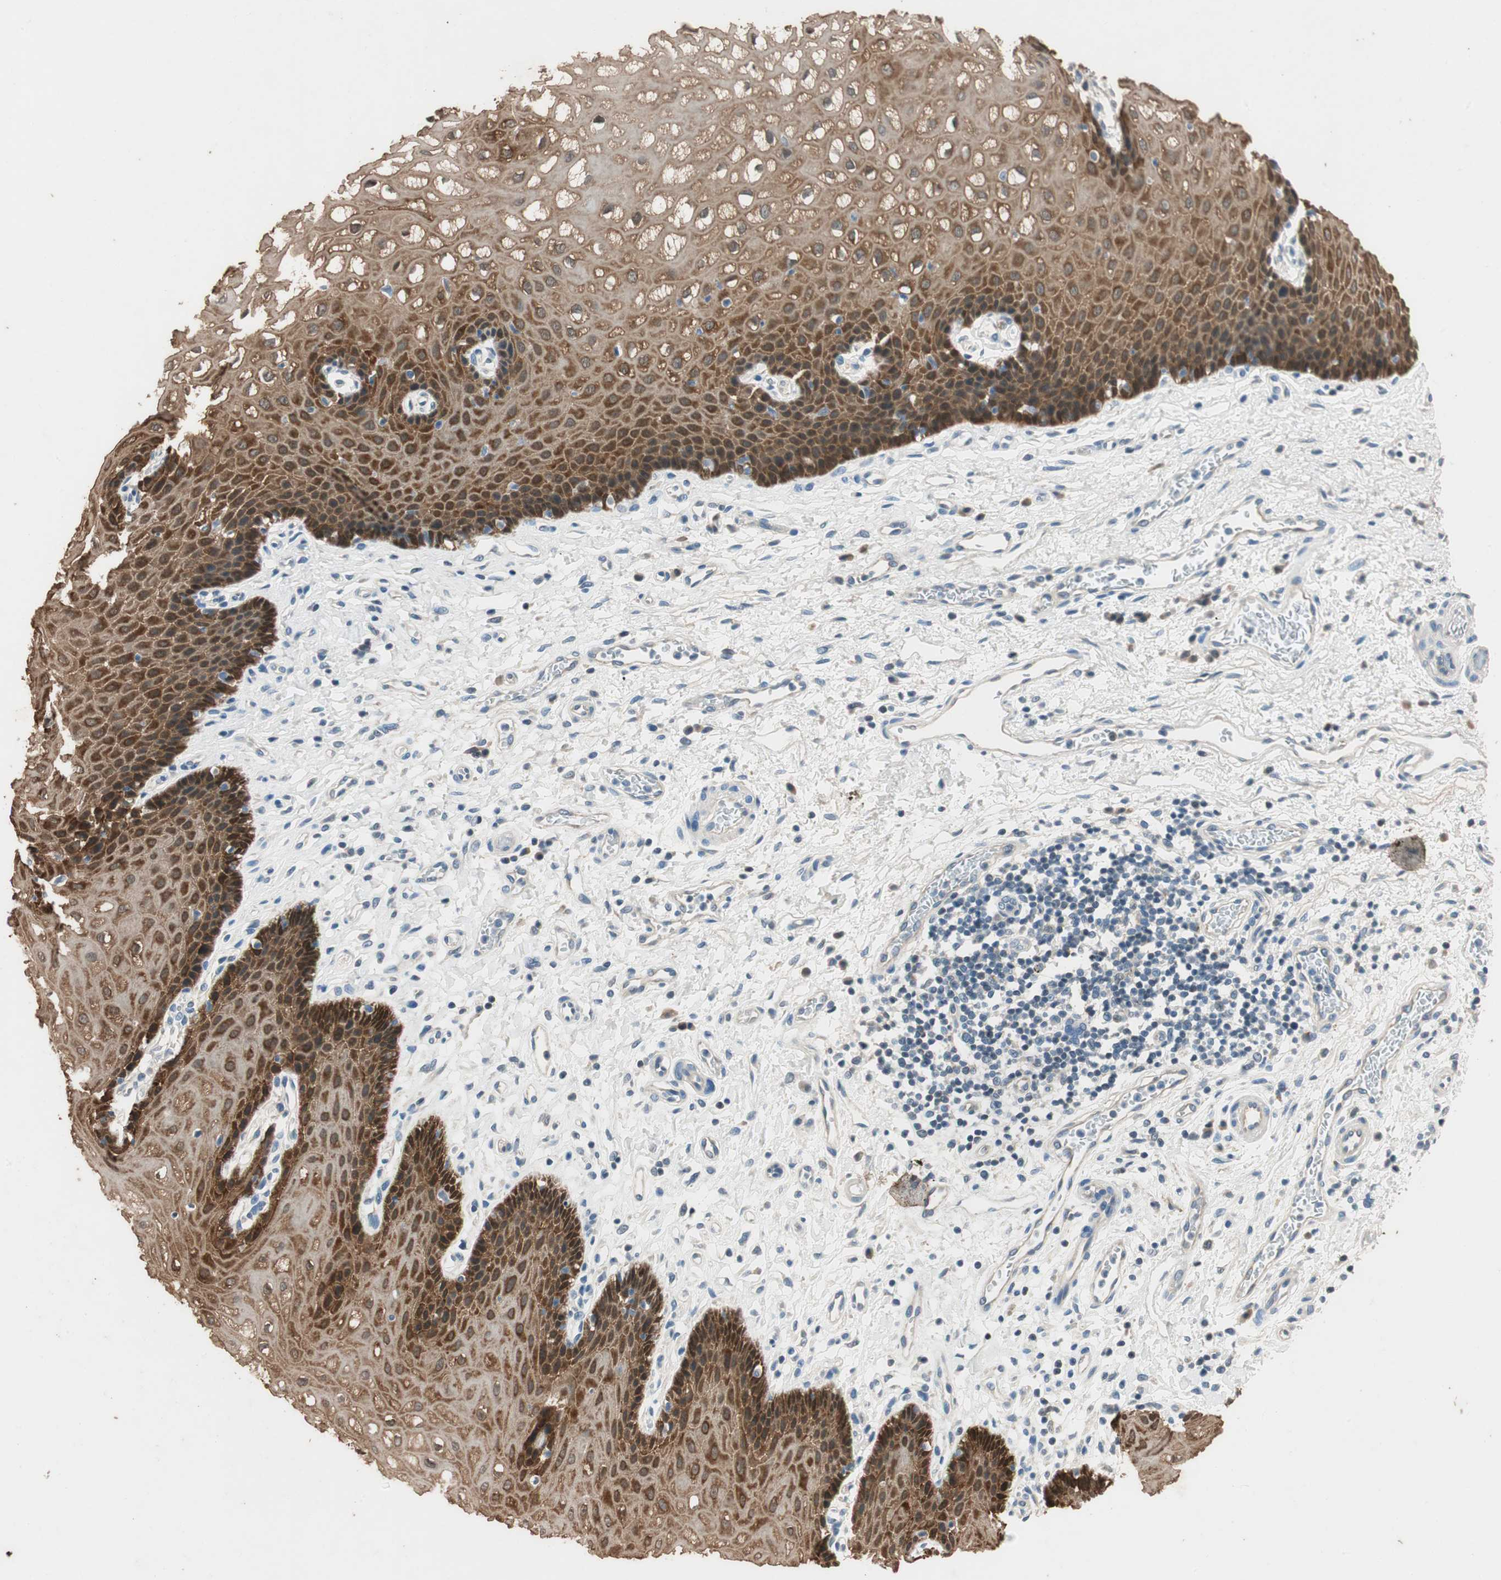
{"staining": {"intensity": "strong", "quantity": ">75%", "location": "cytoplasmic/membranous"}, "tissue": "esophagus", "cell_type": "Squamous epithelial cells", "image_type": "normal", "snomed": [{"axis": "morphology", "description": "Normal tissue, NOS"}, {"axis": "topography", "description": "Esophagus"}], "caption": "DAB immunohistochemical staining of unremarkable human esophagus displays strong cytoplasmic/membranous protein expression in approximately >75% of squamous epithelial cells.", "gene": "SERPINB5", "patient": {"sex": "male", "age": 54}}